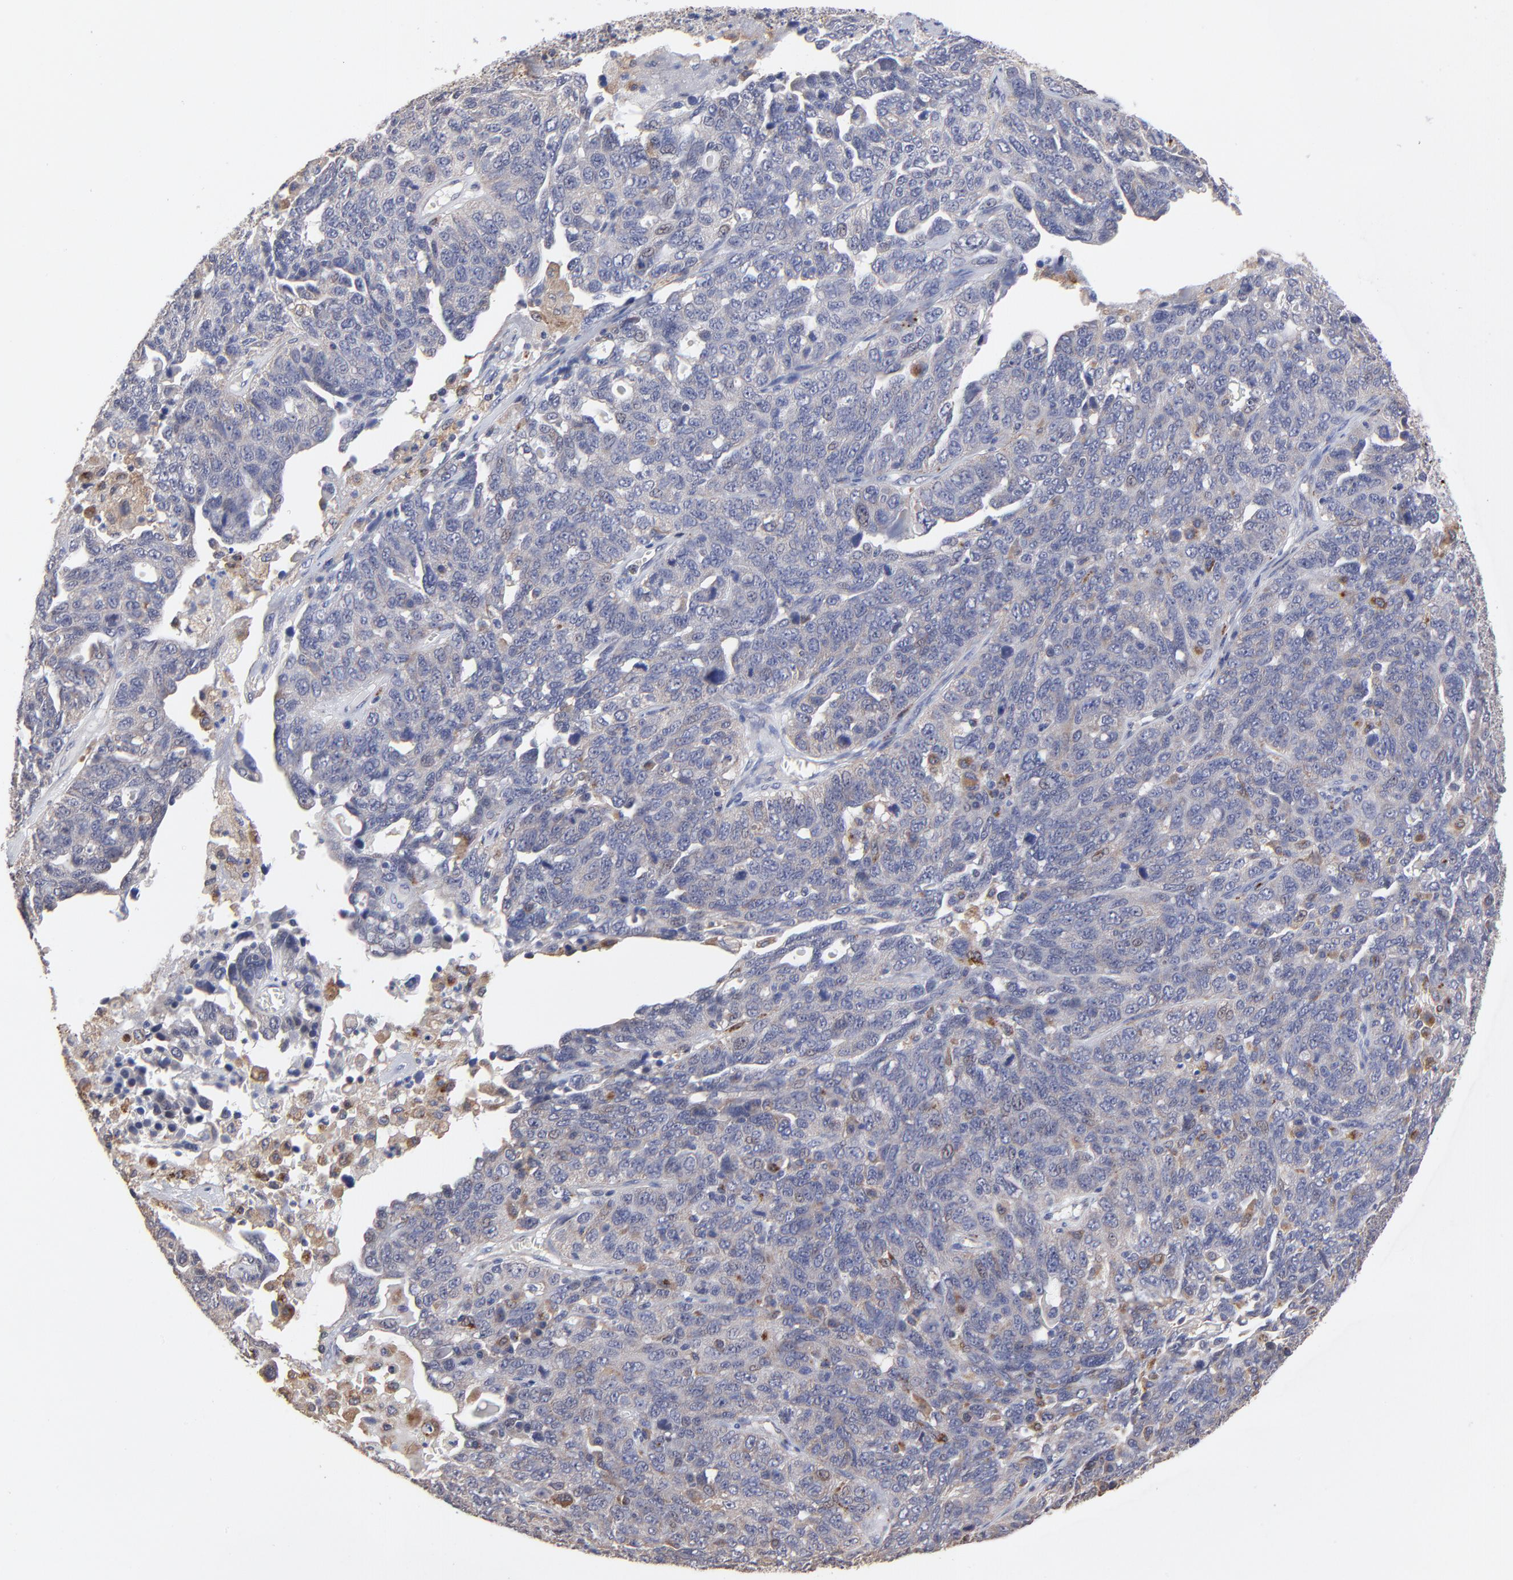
{"staining": {"intensity": "weak", "quantity": "<25%", "location": "cytoplasmic/membranous"}, "tissue": "ovarian cancer", "cell_type": "Tumor cells", "image_type": "cancer", "snomed": [{"axis": "morphology", "description": "Cystadenocarcinoma, serous, NOS"}, {"axis": "topography", "description": "Ovary"}], "caption": "Serous cystadenocarcinoma (ovarian) stained for a protein using immunohistochemistry displays no expression tumor cells.", "gene": "PDE4B", "patient": {"sex": "female", "age": 71}}